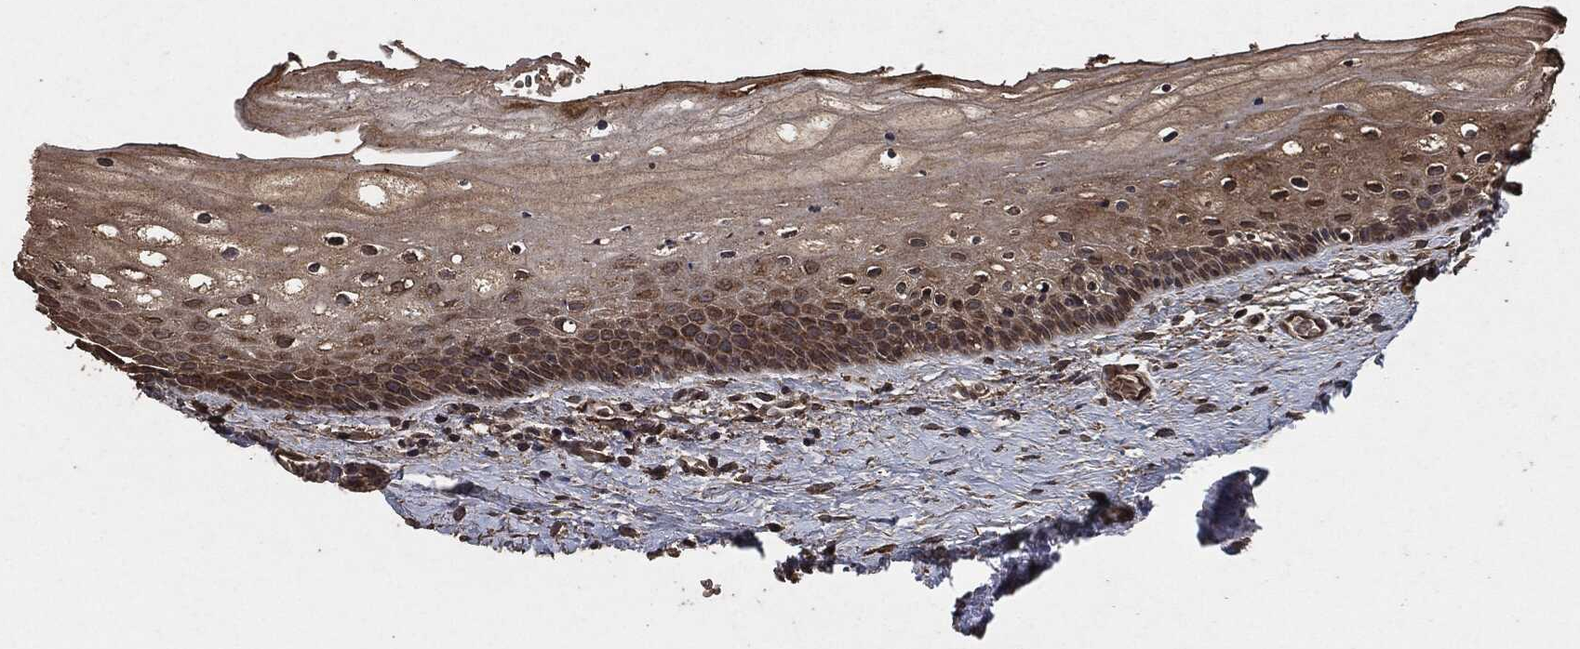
{"staining": {"intensity": "moderate", "quantity": ">75%", "location": "cytoplasmic/membranous"}, "tissue": "vagina", "cell_type": "Squamous epithelial cells", "image_type": "normal", "snomed": [{"axis": "morphology", "description": "Normal tissue, NOS"}, {"axis": "topography", "description": "Vagina"}], "caption": "Moderate cytoplasmic/membranous staining for a protein is seen in about >75% of squamous epithelial cells of unremarkable vagina using IHC.", "gene": "AKT1S1", "patient": {"sex": "female", "age": 32}}